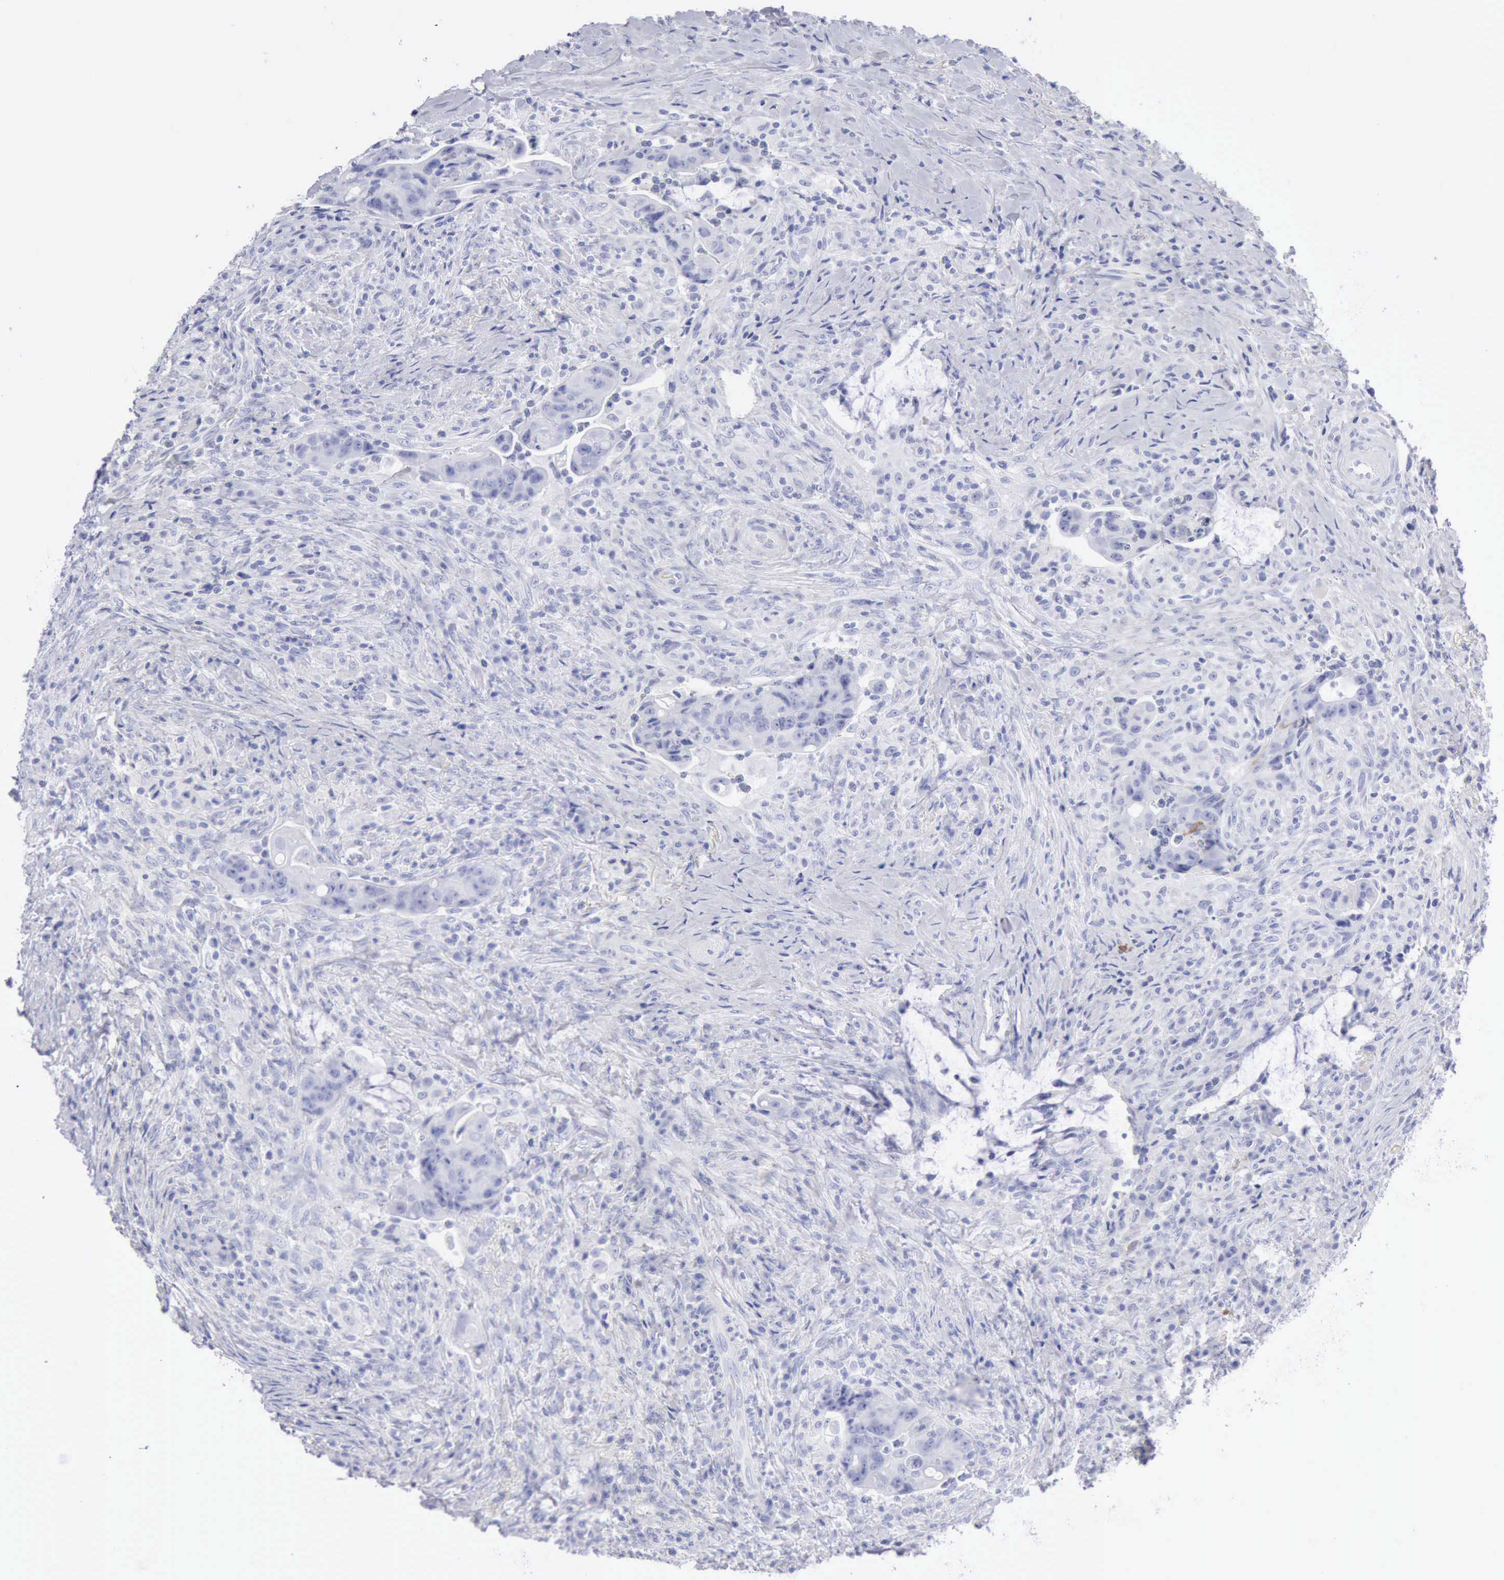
{"staining": {"intensity": "negative", "quantity": "none", "location": "none"}, "tissue": "colorectal cancer", "cell_type": "Tumor cells", "image_type": "cancer", "snomed": [{"axis": "morphology", "description": "Adenocarcinoma, NOS"}, {"axis": "topography", "description": "Rectum"}], "caption": "Immunohistochemistry image of neoplastic tissue: human colorectal adenocarcinoma stained with DAB shows no significant protein positivity in tumor cells. (DAB immunohistochemistry, high magnification).", "gene": "KRT5", "patient": {"sex": "female", "age": 71}}